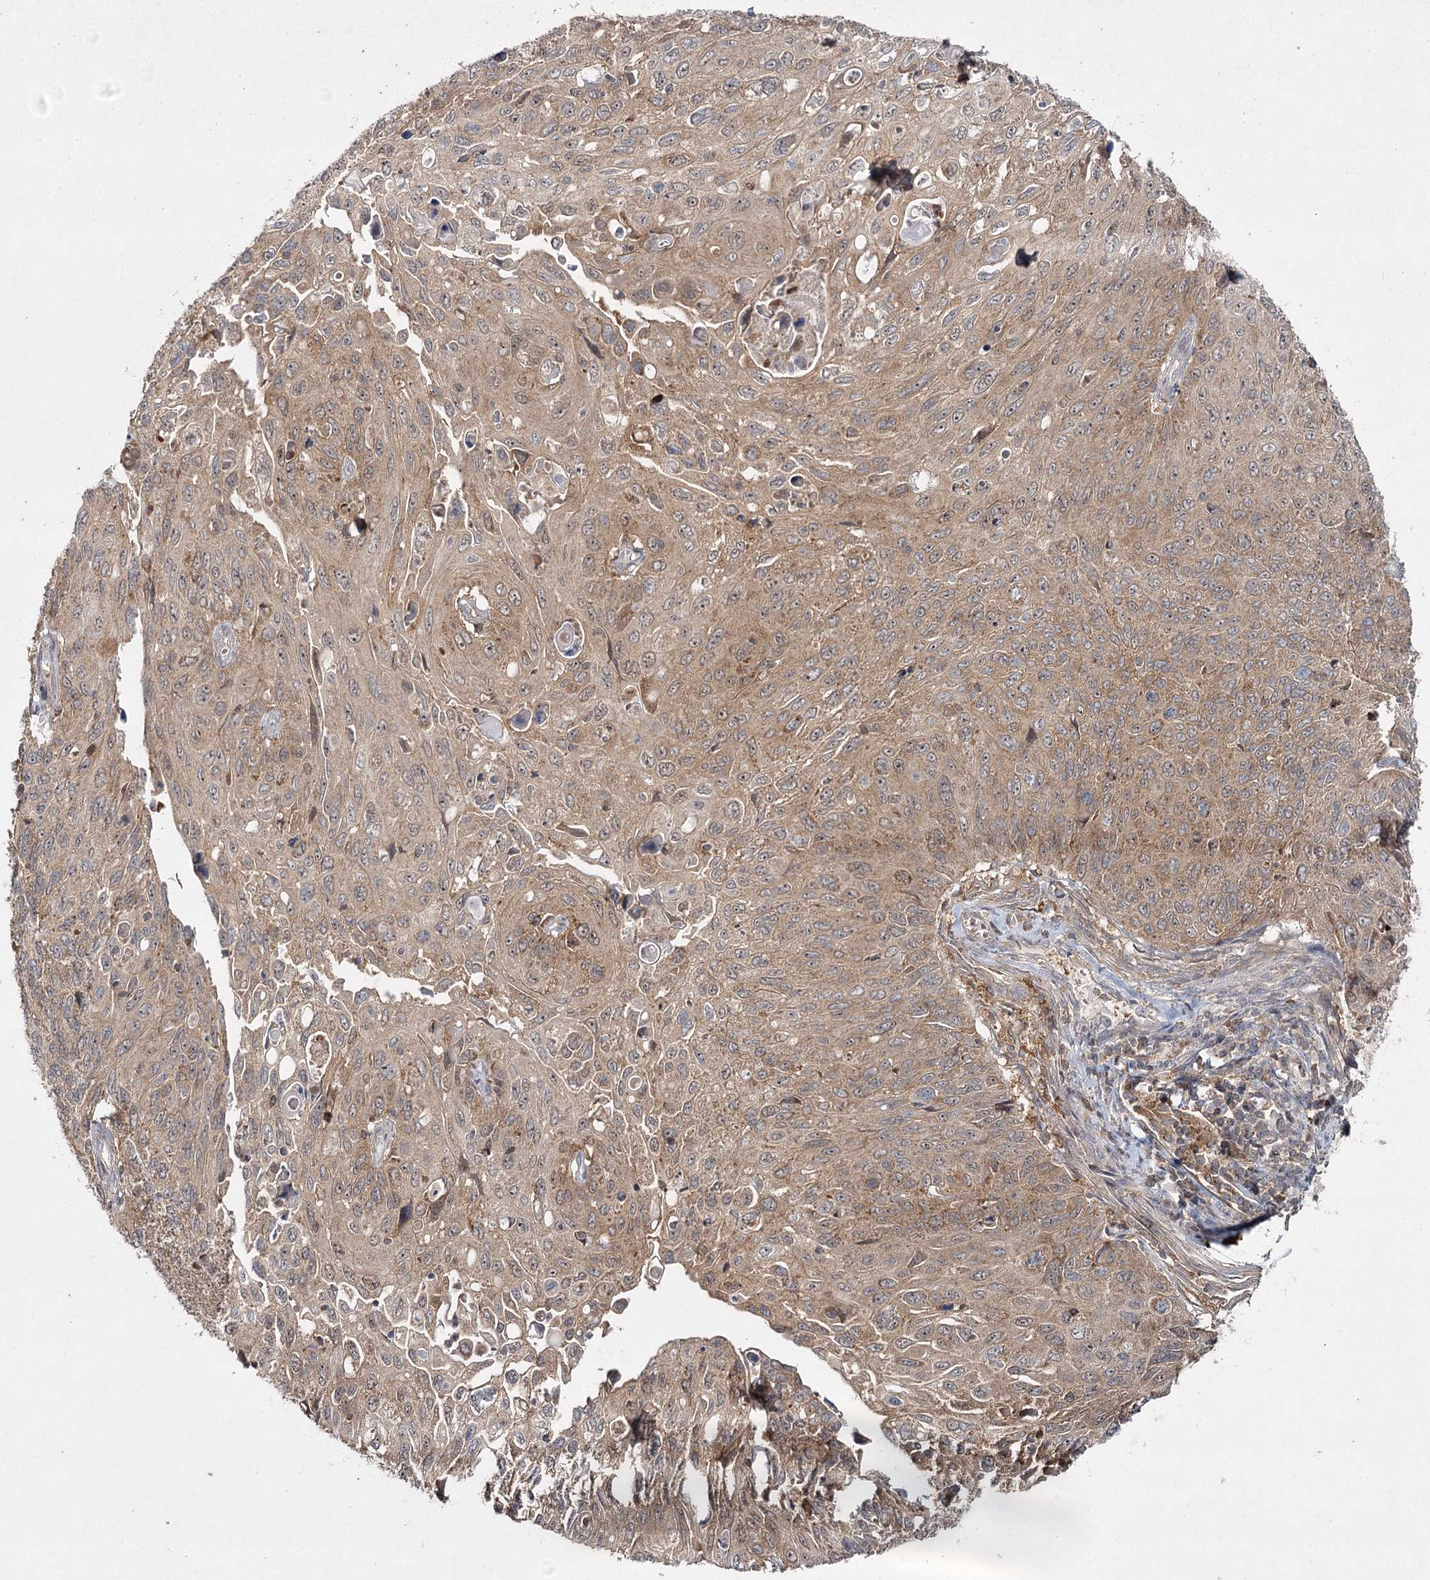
{"staining": {"intensity": "moderate", "quantity": ">75%", "location": "cytoplasmic/membranous"}, "tissue": "cervical cancer", "cell_type": "Tumor cells", "image_type": "cancer", "snomed": [{"axis": "morphology", "description": "Squamous cell carcinoma, NOS"}, {"axis": "topography", "description": "Cervix"}], "caption": "Cervical squamous cell carcinoma stained with immunohistochemistry displays moderate cytoplasmic/membranous staining in approximately >75% of tumor cells.", "gene": "WDR44", "patient": {"sex": "female", "age": 70}}